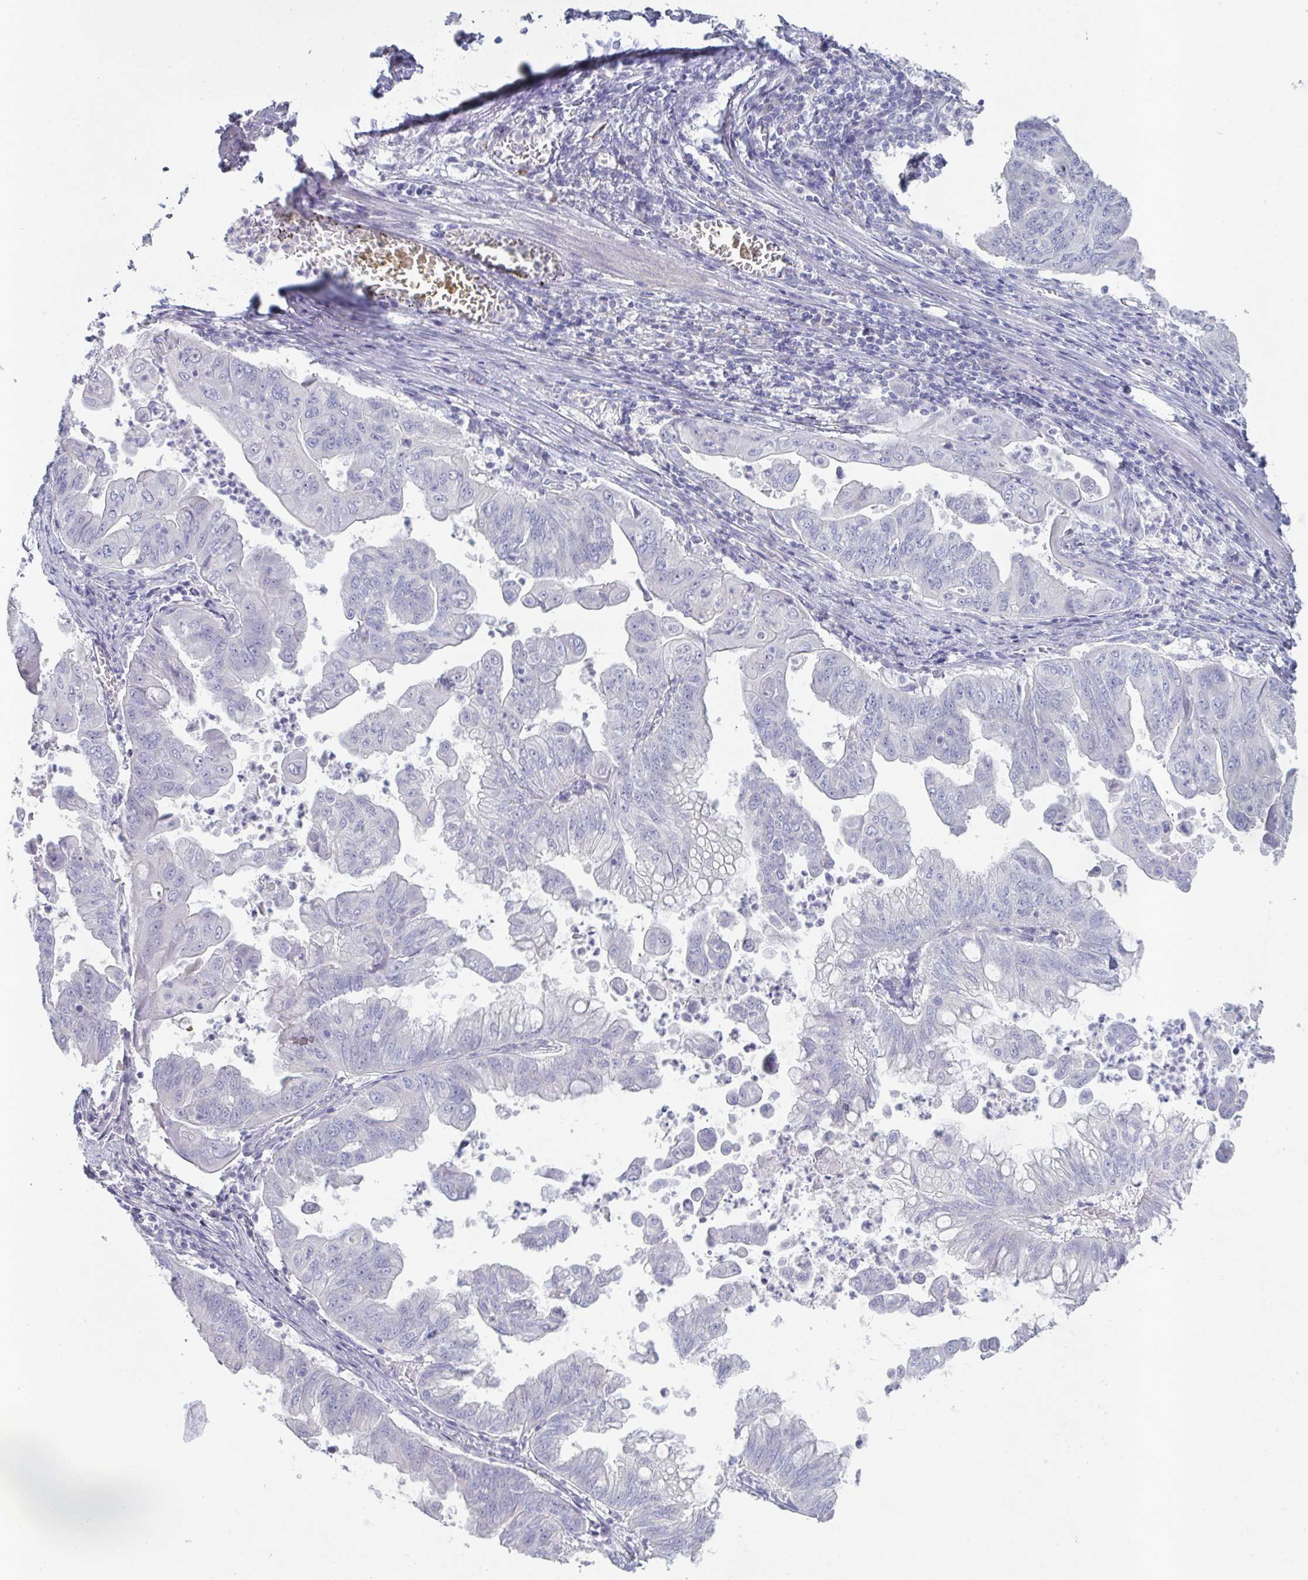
{"staining": {"intensity": "negative", "quantity": "none", "location": "none"}, "tissue": "stomach cancer", "cell_type": "Tumor cells", "image_type": "cancer", "snomed": [{"axis": "morphology", "description": "Adenocarcinoma, NOS"}, {"axis": "topography", "description": "Stomach, upper"}], "caption": "Micrograph shows no significant protein expression in tumor cells of adenocarcinoma (stomach).", "gene": "HGFAC", "patient": {"sex": "male", "age": 80}}